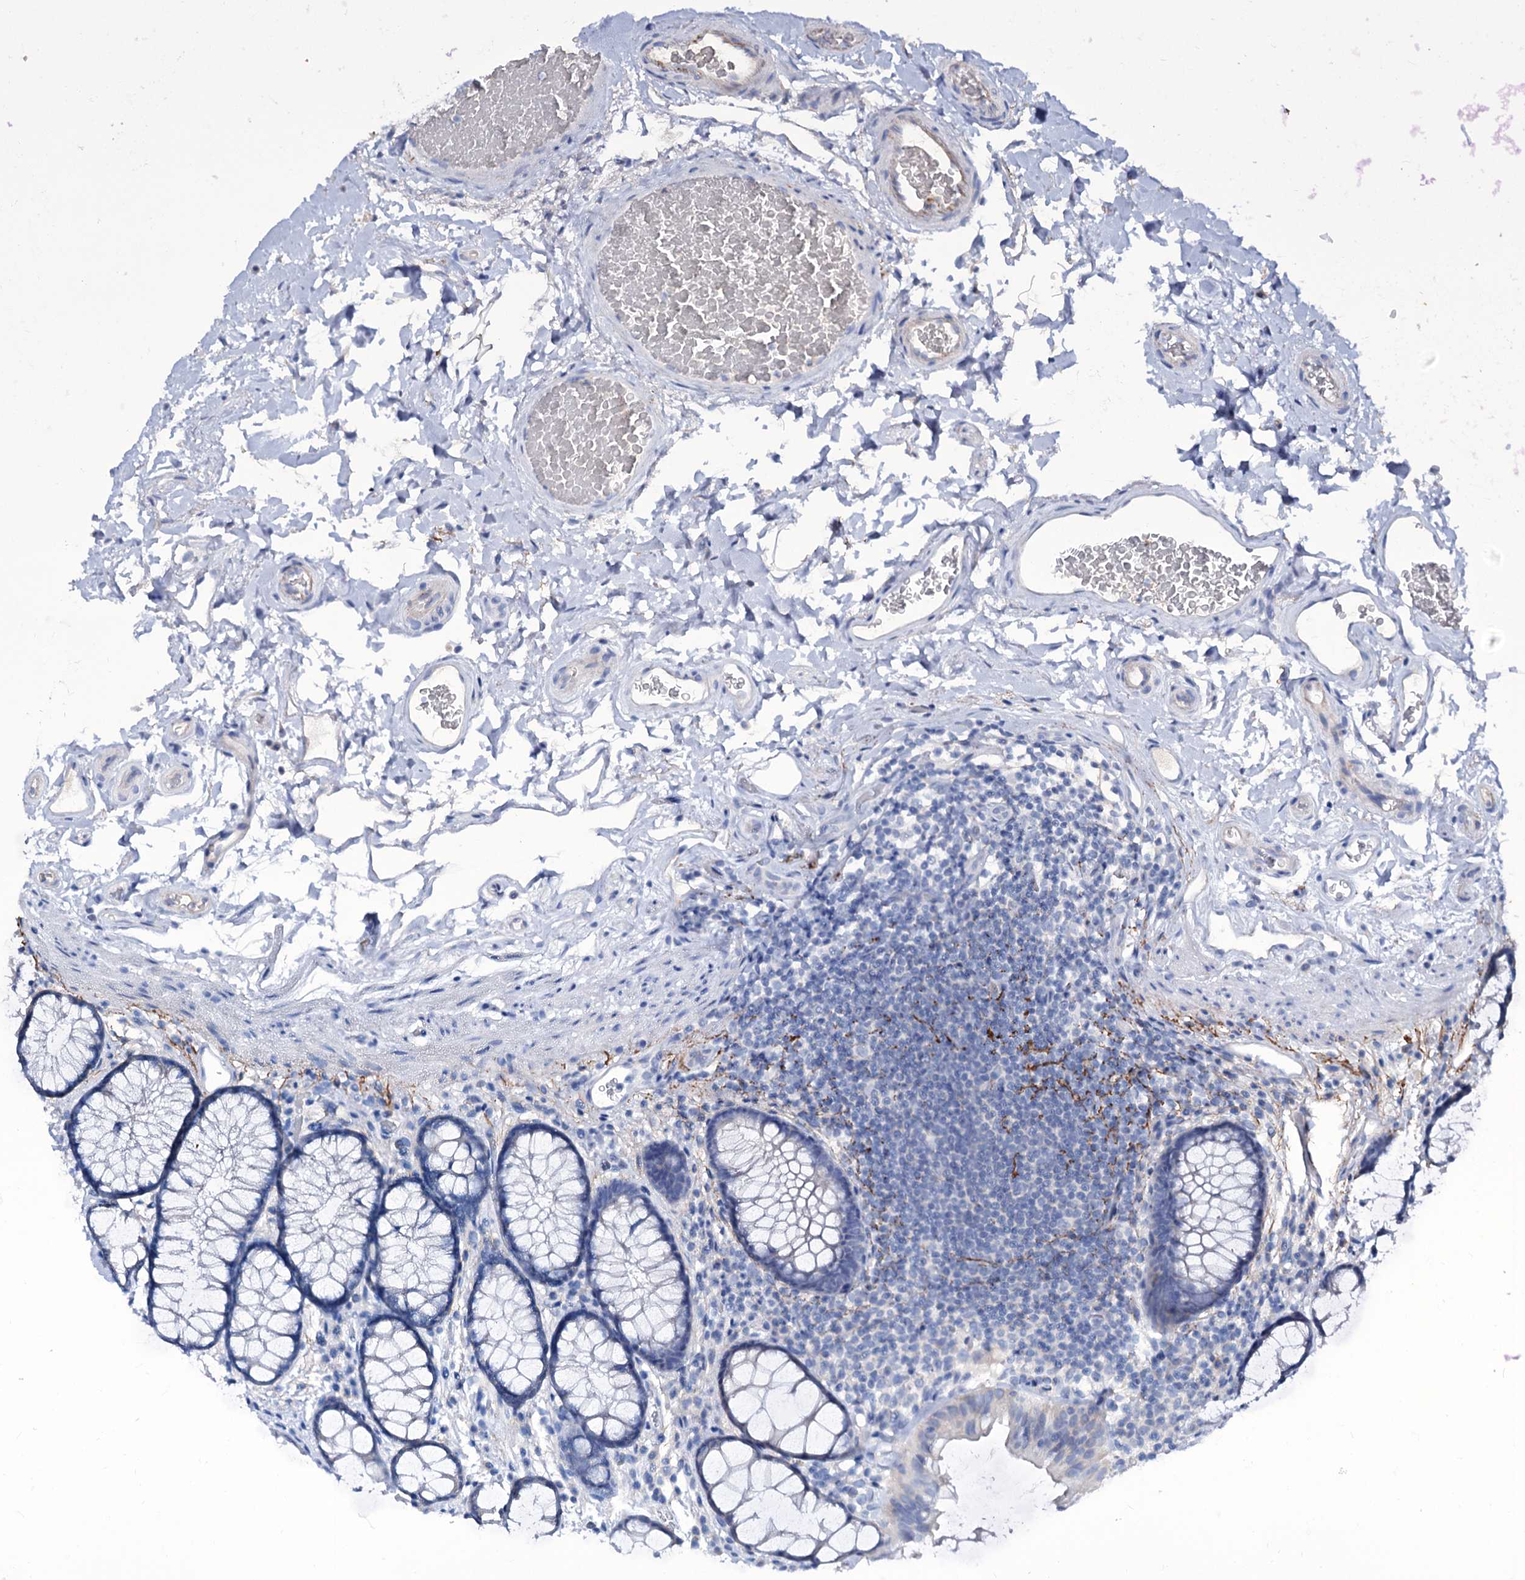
{"staining": {"intensity": "negative", "quantity": "none", "location": "none"}, "tissue": "colon", "cell_type": "Endothelial cells", "image_type": "normal", "snomed": [{"axis": "morphology", "description": "Normal tissue, NOS"}, {"axis": "topography", "description": "Colon"}], "caption": "Immunohistochemical staining of unremarkable colon reveals no significant staining in endothelial cells. (Stains: DAB (3,3'-diaminobenzidine) immunohistochemistry (IHC) with hematoxylin counter stain, Microscopy: brightfield microscopy at high magnification).", "gene": "URAD", "patient": {"sex": "female", "age": 82}}